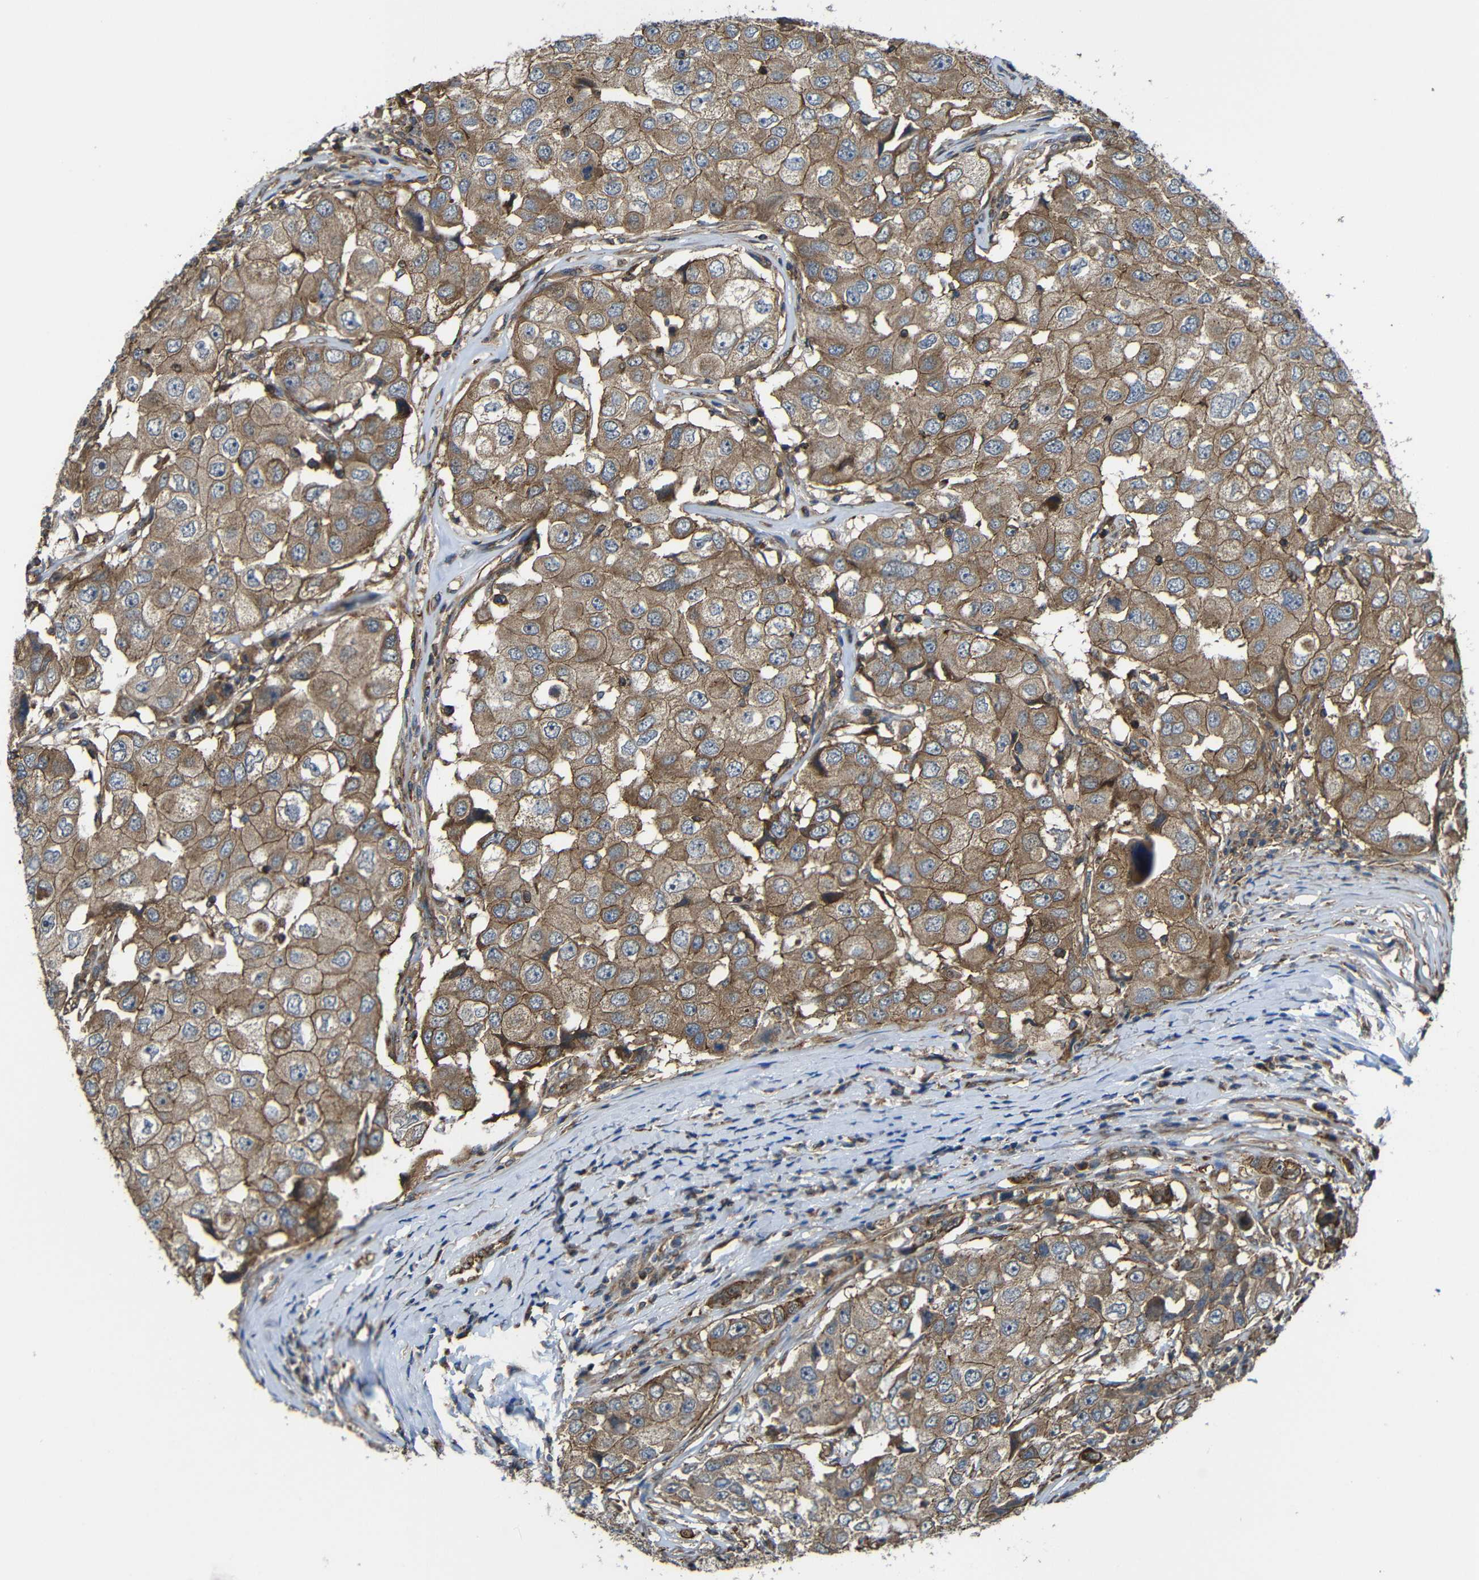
{"staining": {"intensity": "moderate", "quantity": ">75%", "location": "cytoplasmic/membranous"}, "tissue": "breast cancer", "cell_type": "Tumor cells", "image_type": "cancer", "snomed": [{"axis": "morphology", "description": "Duct carcinoma"}, {"axis": "topography", "description": "Breast"}], "caption": "High-magnification brightfield microscopy of breast invasive ductal carcinoma stained with DAB (brown) and counterstained with hematoxylin (blue). tumor cells exhibit moderate cytoplasmic/membranous expression is appreciated in about>75% of cells. The protein of interest is stained brown, and the nuclei are stained in blue (DAB (3,3'-diaminobenzidine) IHC with brightfield microscopy, high magnification).", "gene": "PTCH1", "patient": {"sex": "female", "age": 27}}